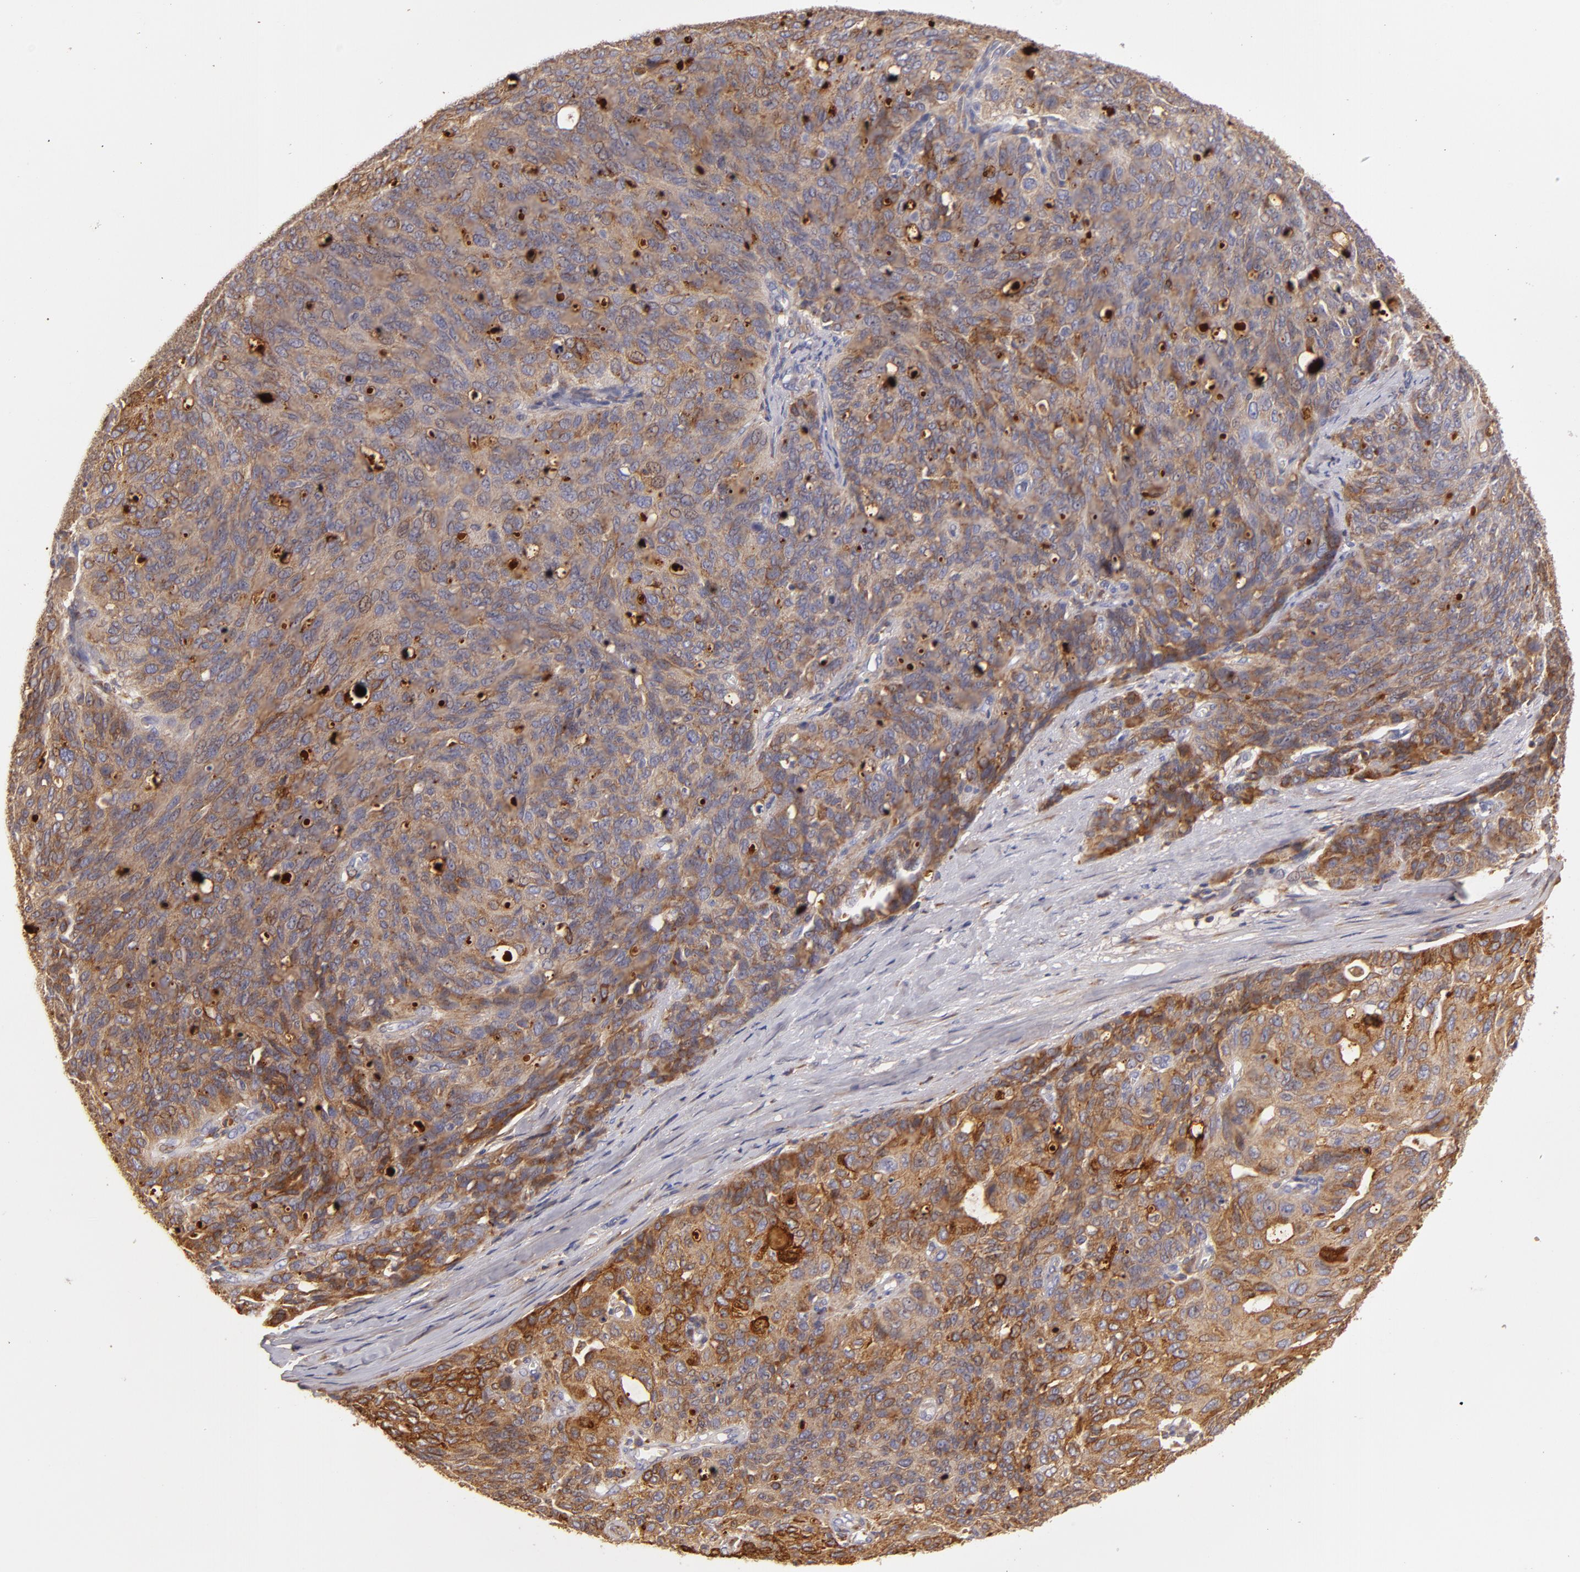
{"staining": {"intensity": "moderate", "quantity": ">75%", "location": "cytoplasmic/membranous"}, "tissue": "ovarian cancer", "cell_type": "Tumor cells", "image_type": "cancer", "snomed": [{"axis": "morphology", "description": "Carcinoma, endometroid"}, {"axis": "topography", "description": "Ovary"}], "caption": "A histopathology image of endometroid carcinoma (ovarian) stained for a protein displays moderate cytoplasmic/membranous brown staining in tumor cells. The staining is performed using DAB brown chromogen to label protein expression. The nuclei are counter-stained blue using hematoxylin.", "gene": "CFB", "patient": {"sex": "female", "age": 60}}